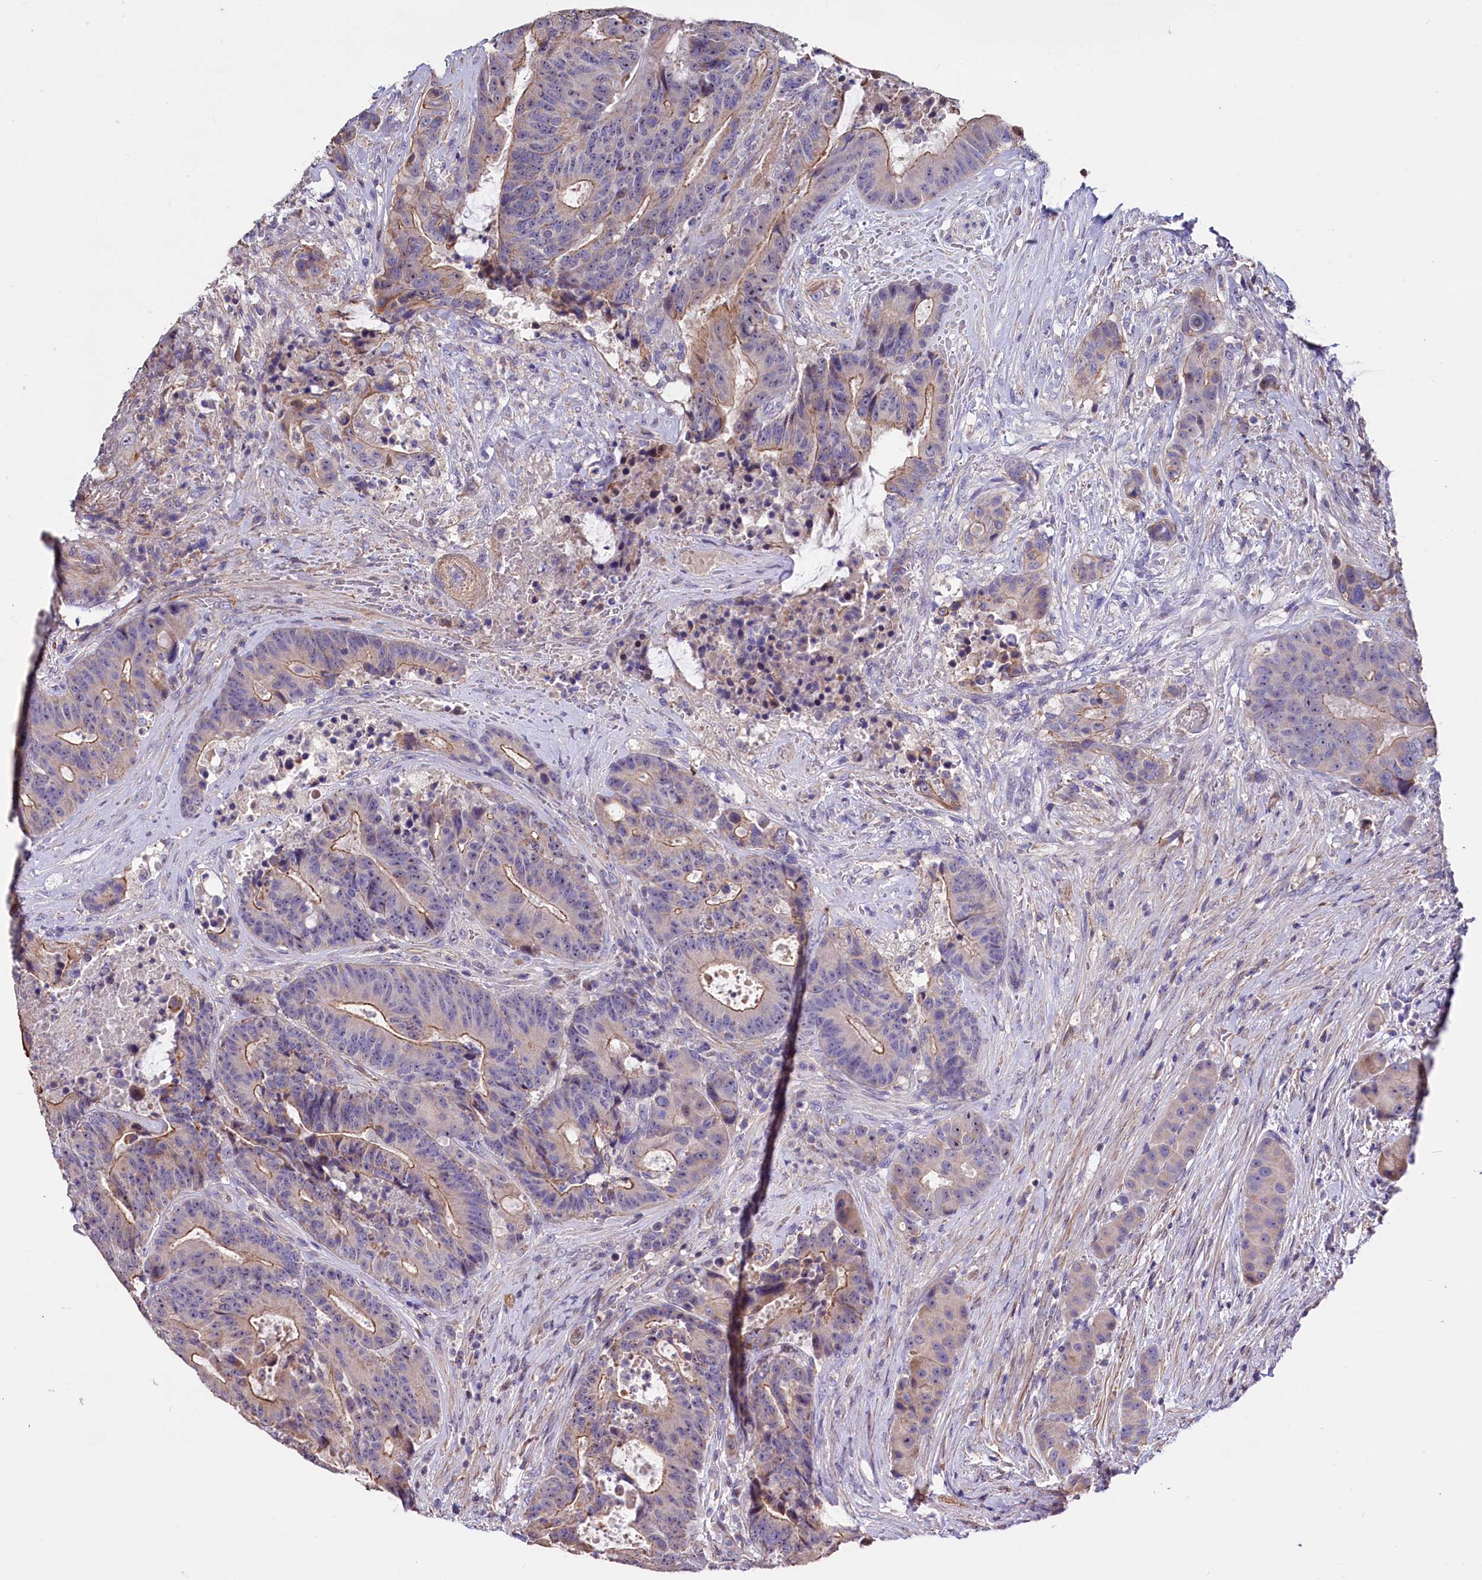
{"staining": {"intensity": "moderate", "quantity": "25%-75%", "location": "cytoplasmic/membranous"}, "tissue": "colorectal cancer", "cell_type": "Tumor cells", "image_type": "cancer", "snomed": [{"axis": "morphology", "description": "Adenocarcinoma, NOS"}, {"axis": "topography", "description": "Rectum"}], "caption": "This is an image of immunohistochemistry (IHC) staining of colorectal adenocarcinoma, which shows moderate expression in the cytoplasmic/membranous of tumor cells.", "gene": "RPUSD3", "patient": {"sex": "male", "age": 69}}